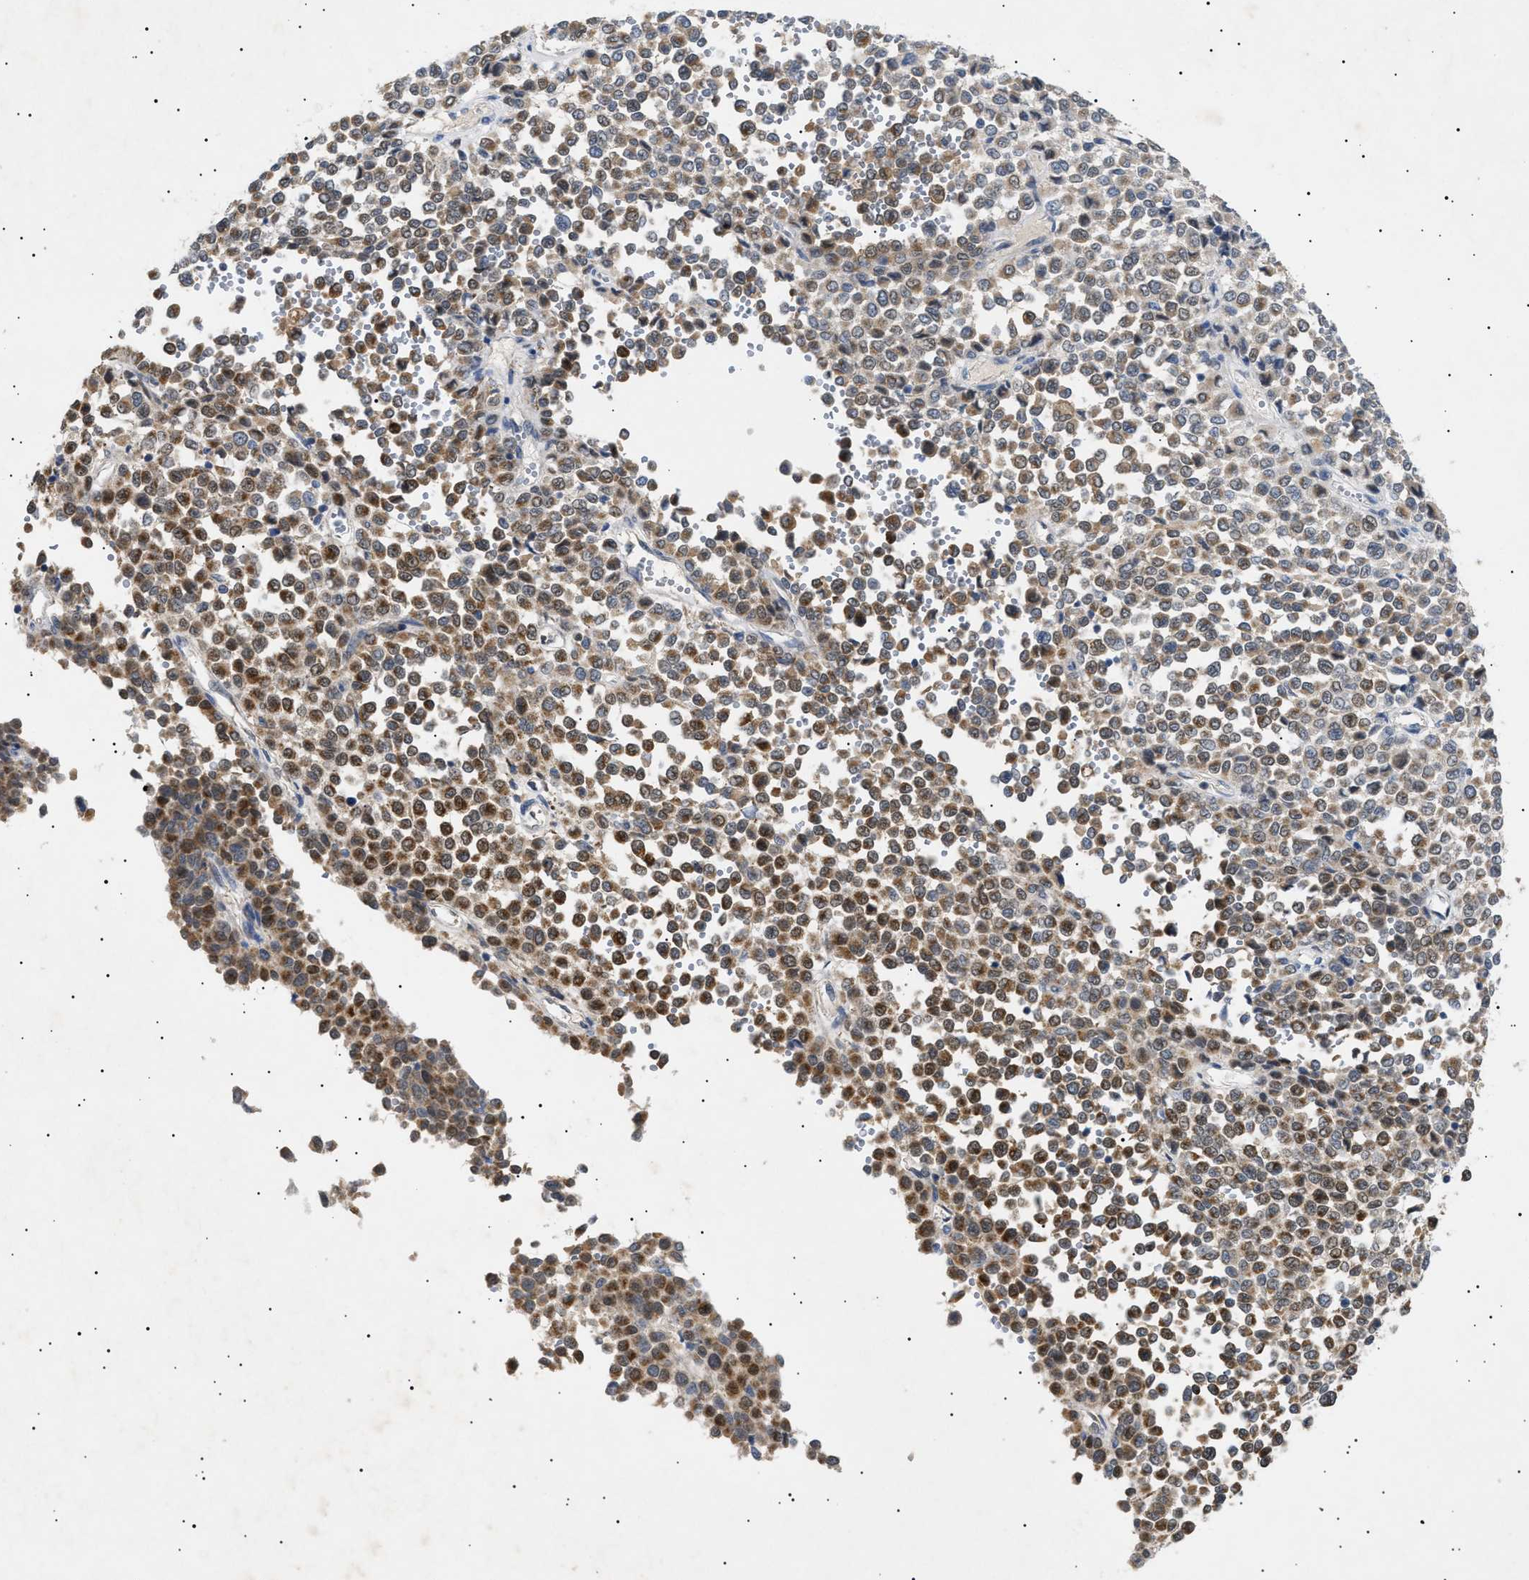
{"staining": {"intensity": "moderate", "quantity": ">75%", "location": "cytoplasmic/membranous"}, "tissue": "melanoma", "cell_type": "Tumor cells", "image_type": "cancer", "snomed": [{"axis": "morphology", "description": "Malignant melanoma, Metastatic site"}, {"axis": "topography", "description": "Pancreas"}], "caption": "Malignant melanoma (metastatic site) tissue displays moderate cytoplasmic/membranous staining in approximately >75% of tumor cells, visualized by immunohistochemistry.", "gene": "SIRT5", "patient": {"sex": "female", "age": 30}}